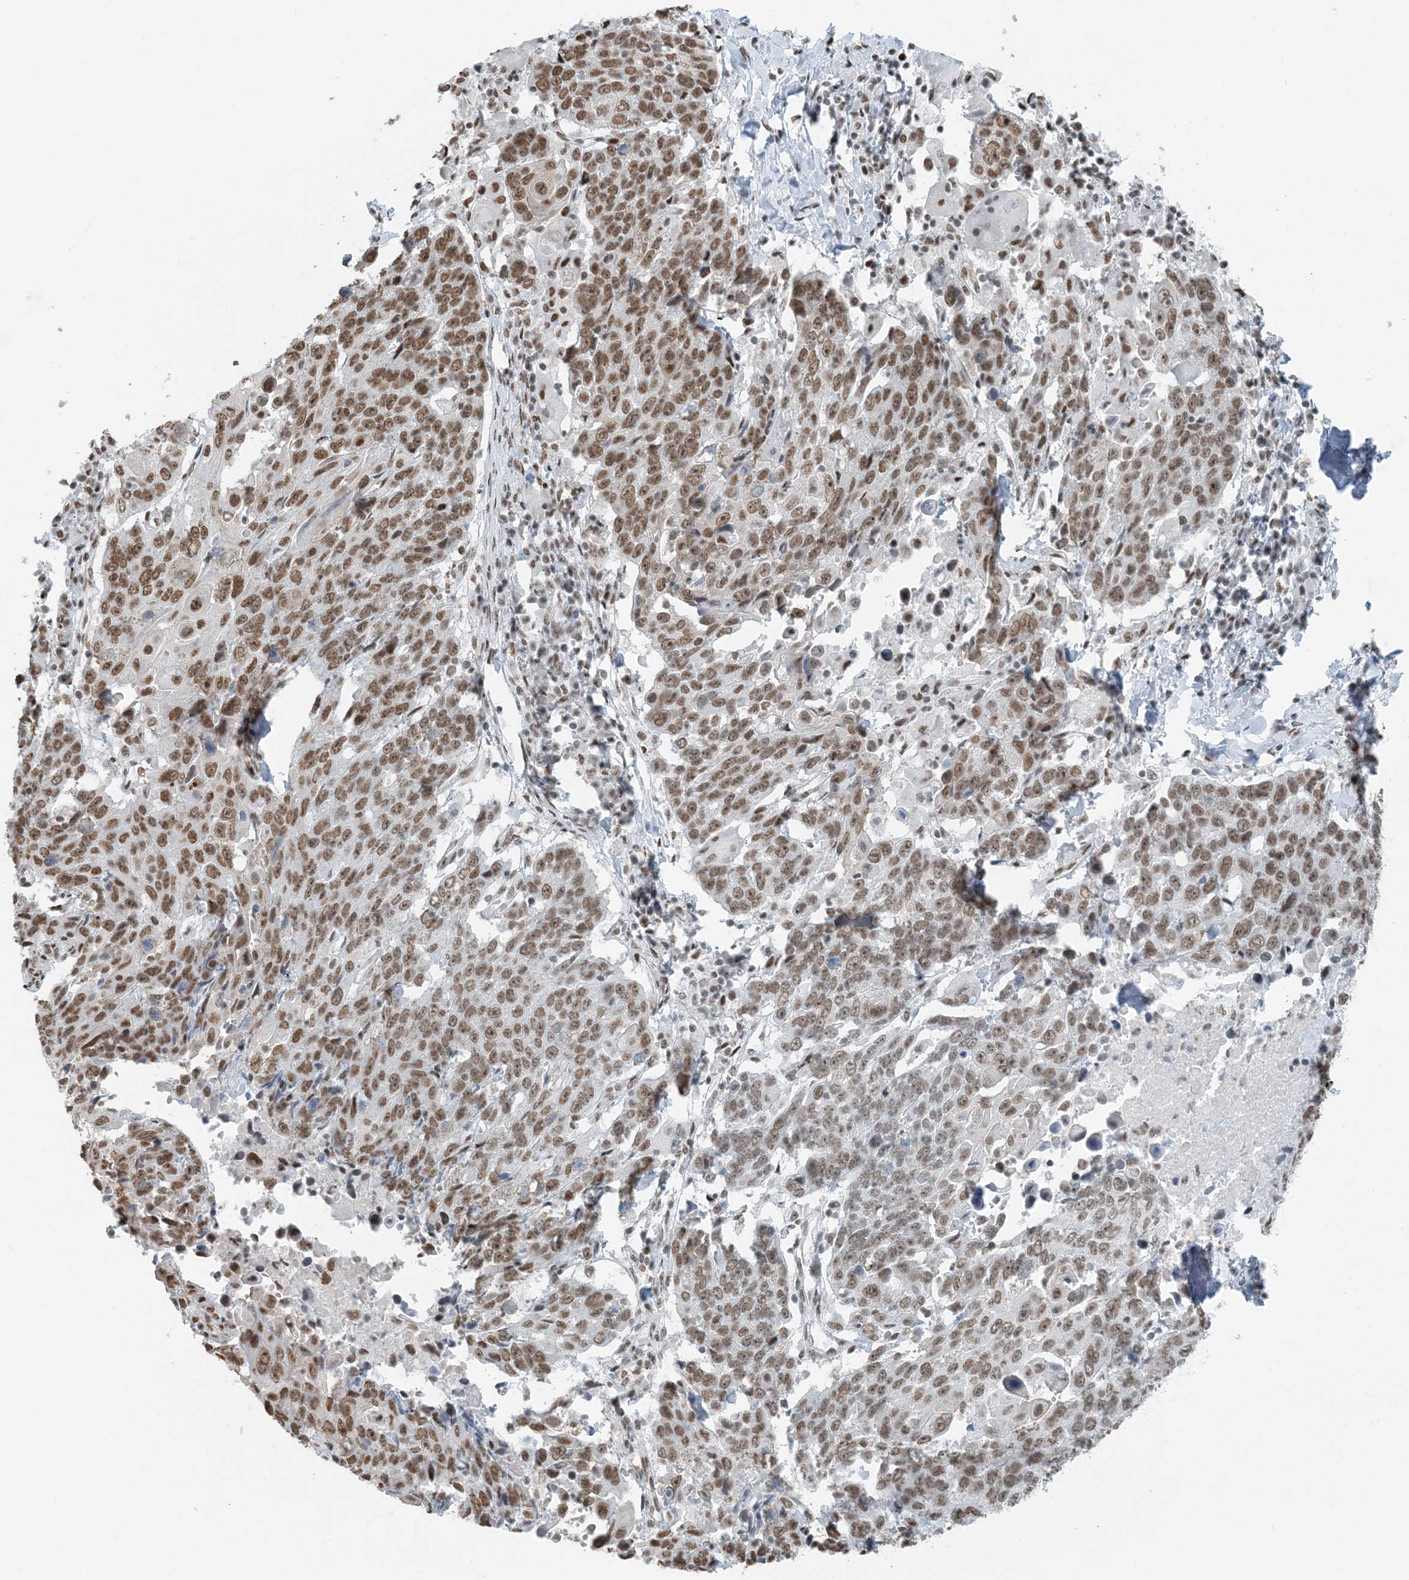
{"staining": {"intensity": "moderate", "quantity": ">75%", "location": "nuclear"}, "tissue": "lung cancer", "cell_type": "Tumor cells", "image_type": "cancer", "snomed": [{"axis": "morphology", "description": "Squamous cell carcinoma, NOS"}, {"axis": "topography", "description": "Lung"}], "caption": "This photomicrograph shows immunohistochemistry staining of human squamous cell carcinoma (lung), with medium moderate nuclear staining in about >75% of tumor cells.", "gene": "ZNF500", "patient": {"sex": "male", "age": 66}}